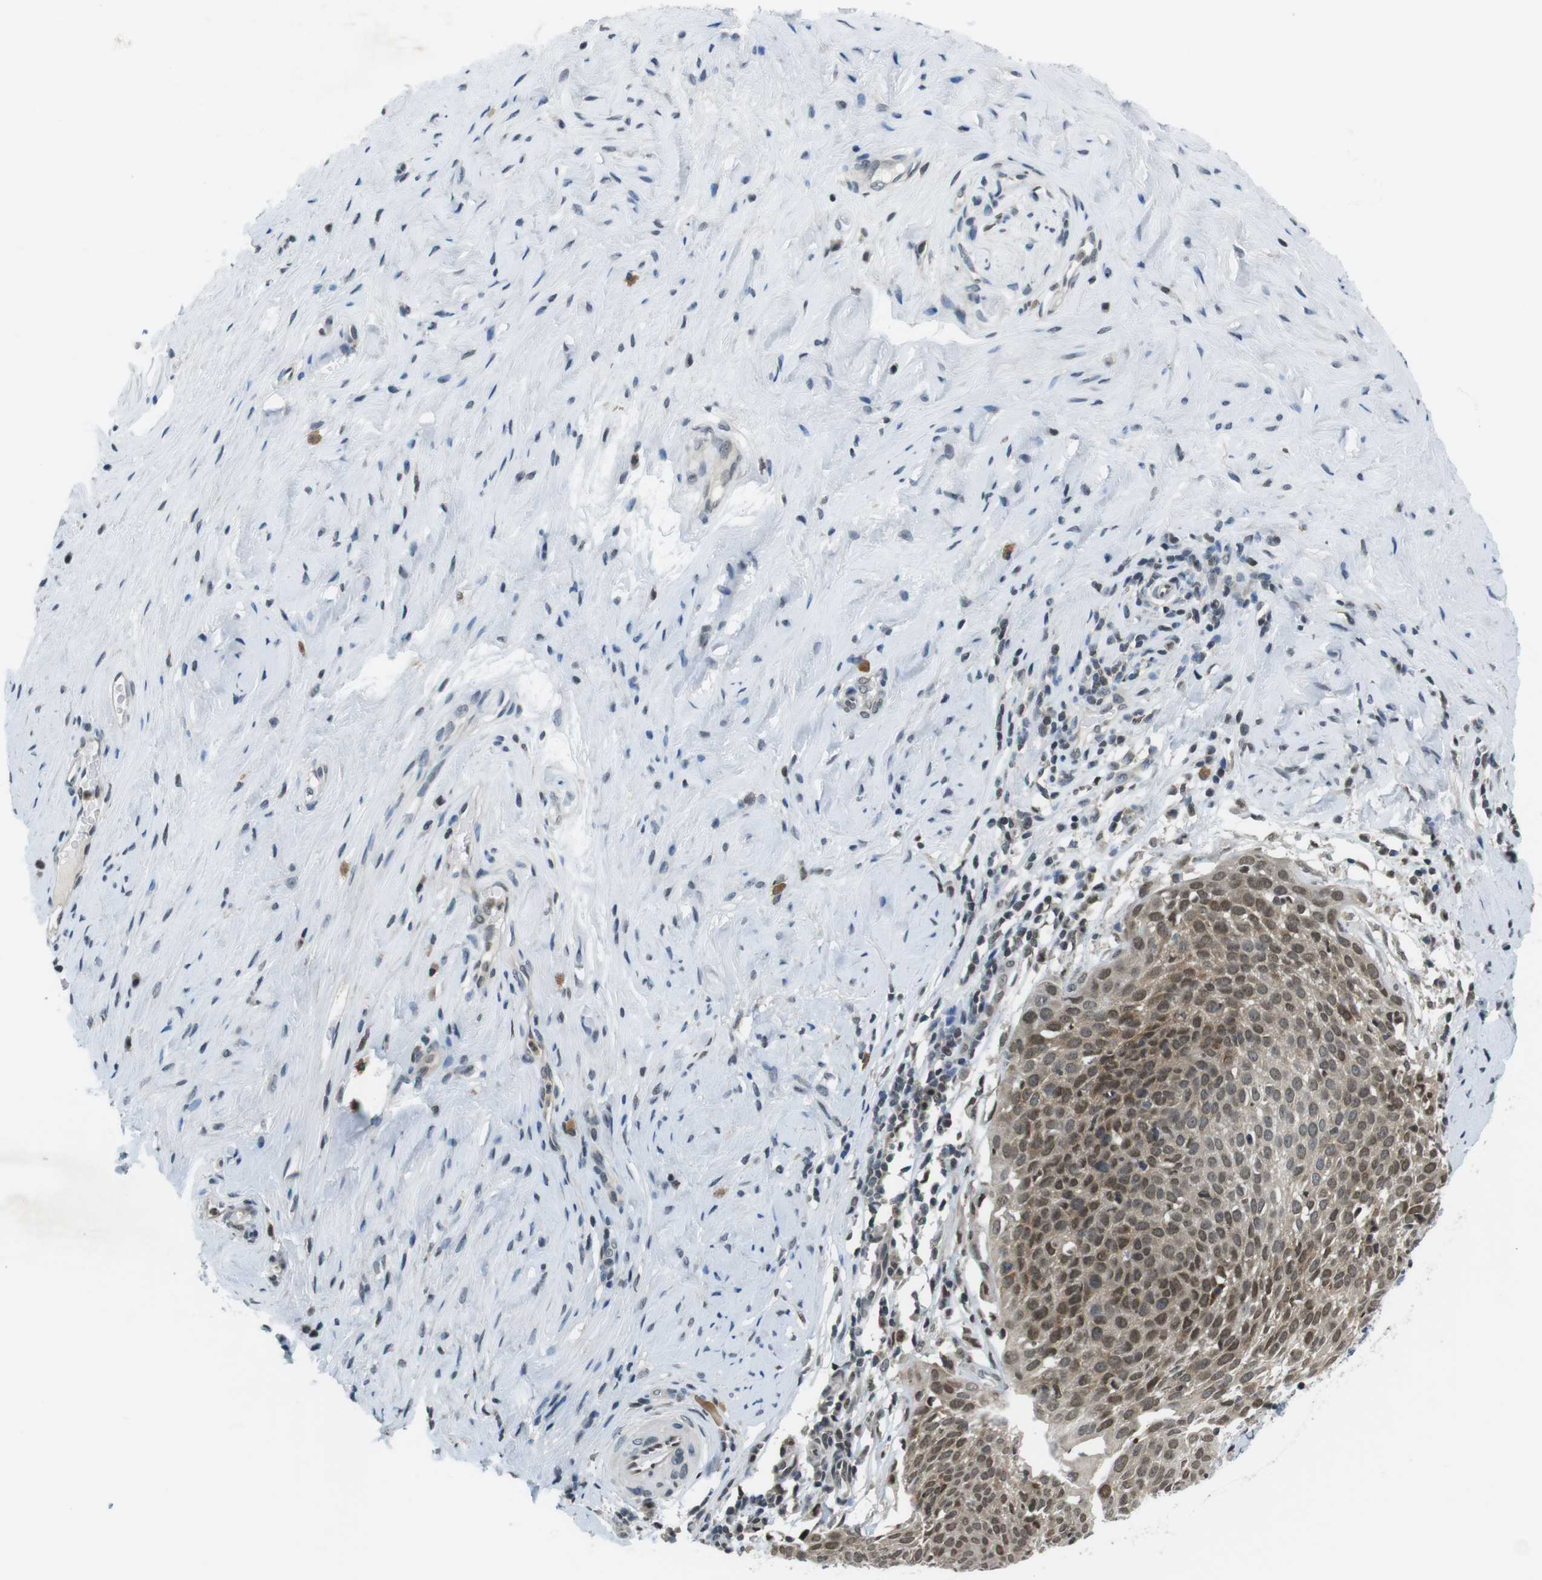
{"staining": {"intensity": "weak", "quantity": "25%-75%", "location": "cytoplasmic/membranous,nuclear"}, "tissue": "cervical cancer", "cell_type": "Tumor cells", "image_type": "cancer", "snomed": [{"axis": "morphology", "description": "Squamous cell carcinoma, NOS"}, {"axis": "topography", "description": "Cervix"}], "caption": "Approximately 25%-75% of tumor cells in cervical cancer show weak cytoplasmic/membranous and nuclear protein staining as visualized by brown immunohistochemical staining.", "gene": "NEK4", "patient": {"sex": "female", "age": 51}}